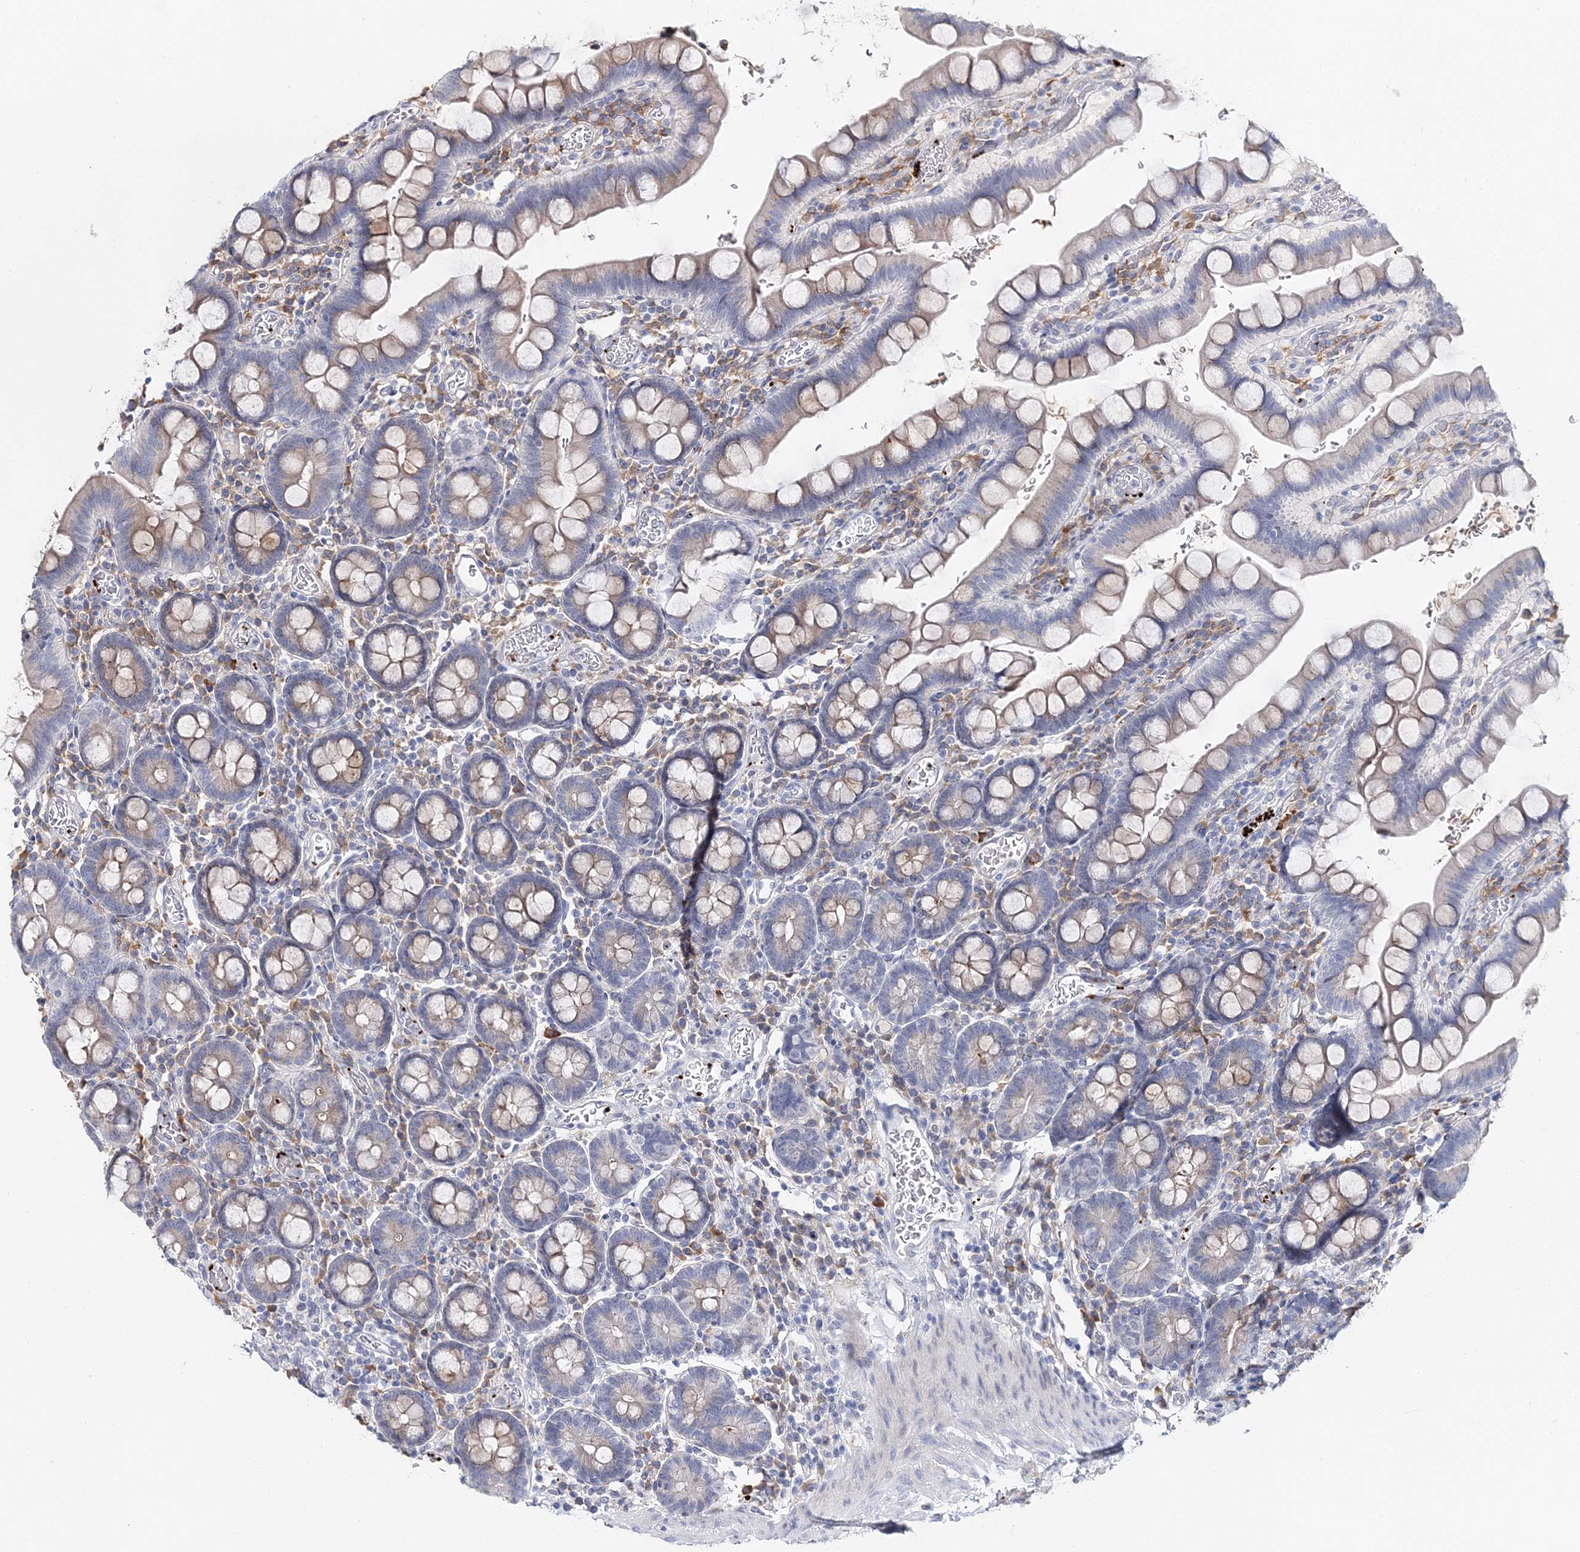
{"staining": {"intensity": "weak", "quantity": ">75%", "location": "cytoplasmic/membranous"}, "tissue": "small intestine", "cell_type": "Glandular cells", "image_type": "normal", "snomed": [{"axis": "morphology", "description": "Normal tissue, NOS"}, {"axis": "topography", "description": "Stomach, upper"}, {"axis": "topography", "description": "Stomach, lower"}, {"axis": "topography", "description": "Small intestine"}], "caption": "Glandular cells reveal low levels of weak cytoplasmic/membranous expression in approximately >75% of cells in benign small intestine.", "gene": "MYOZ2", "patient": {"sex": "male", "age": 68}}